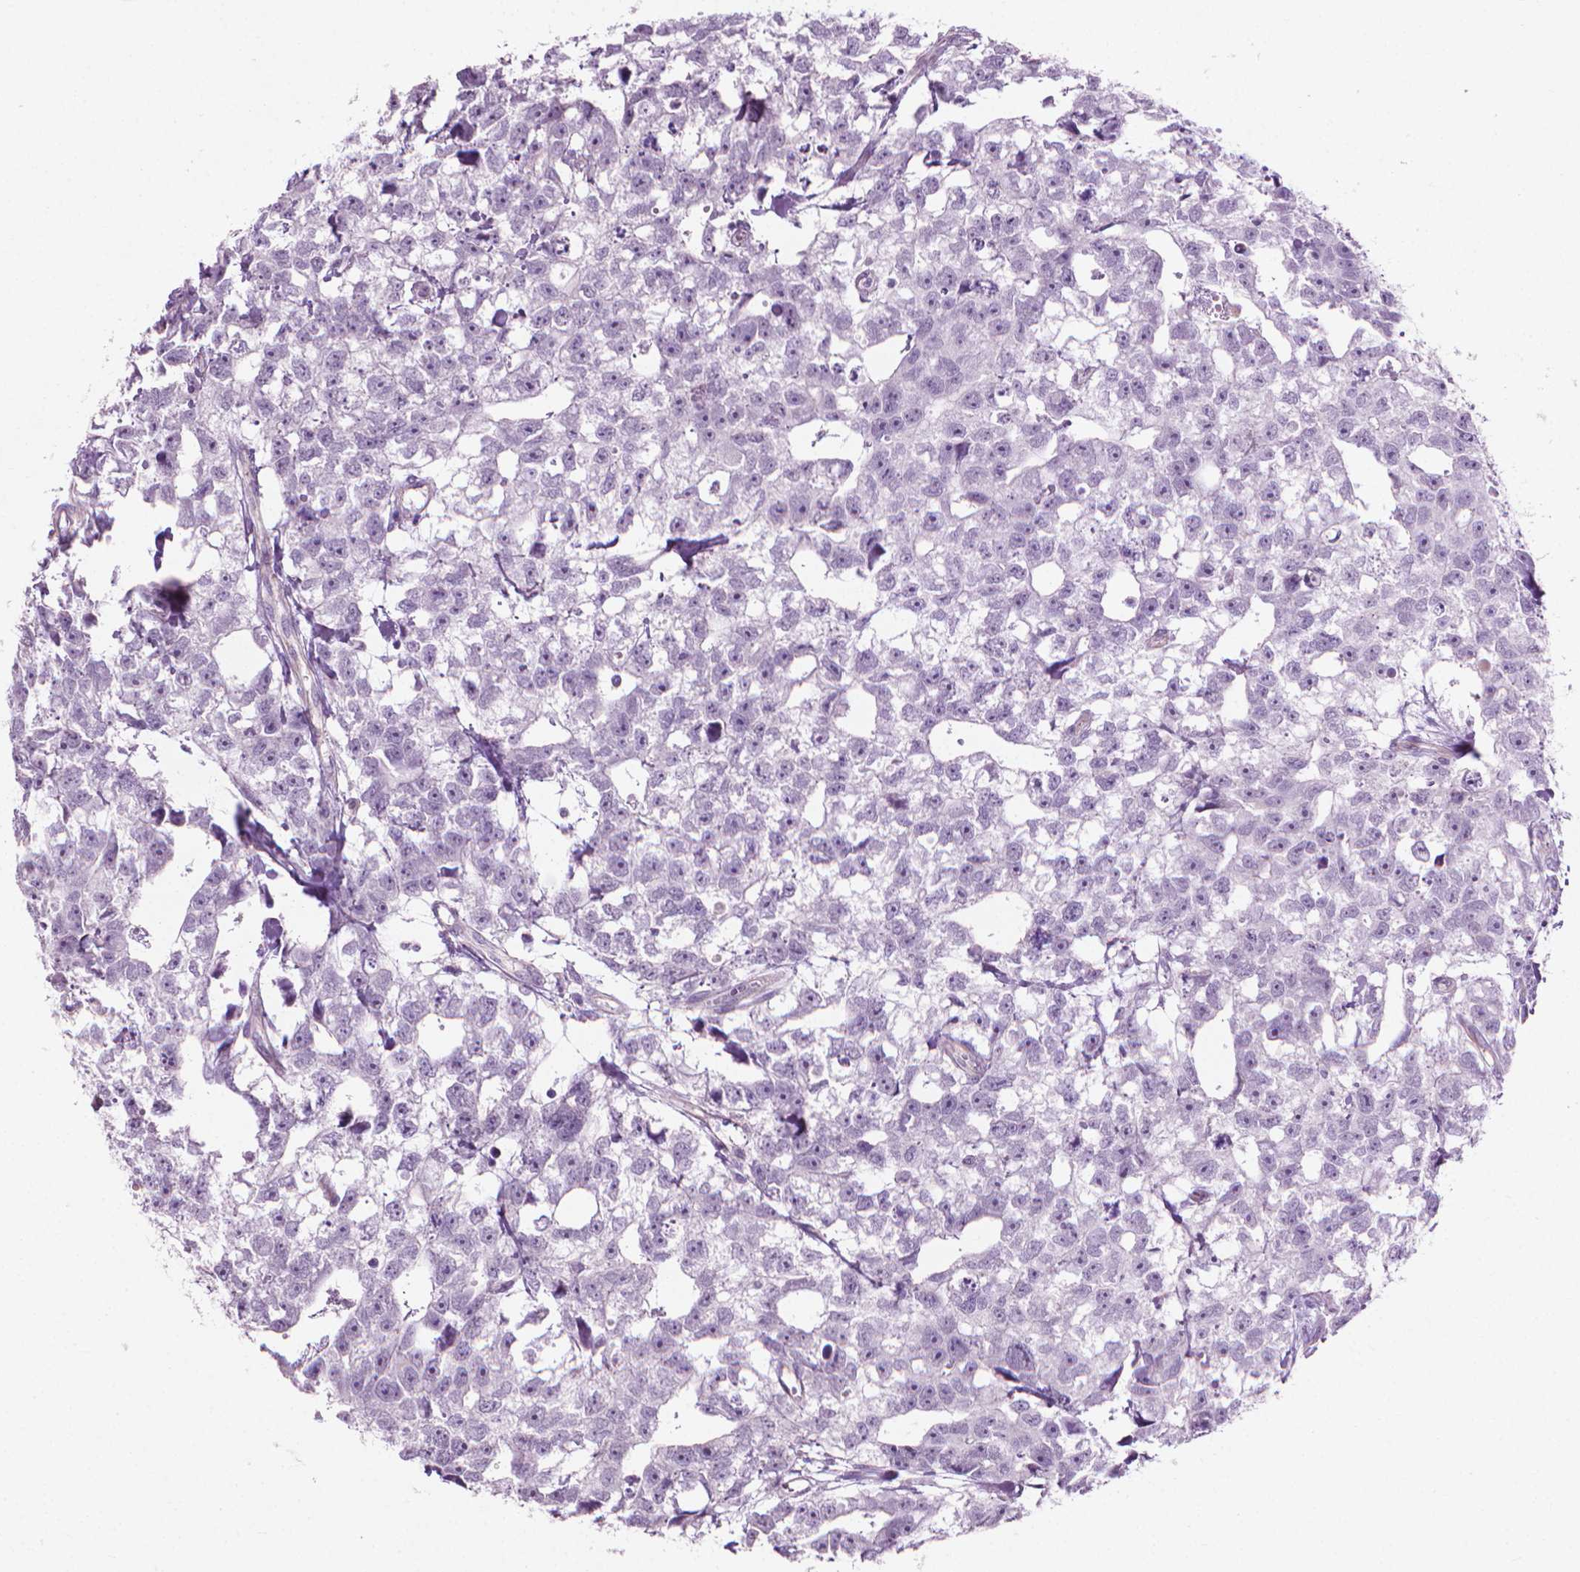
{"staining": {"intensity": "negative", "quantity": "none", "location": "none"}, "tissue": "testis cancer", "cell_type": "Tumor cells", "image_type": "cancer", "snomed": [{"axis": "morphology", "description": "Carcinoma, Embryonal, NOS"}, {"axis": "morphology", "description": "Teratoma, malignant, NOS"}, {"axis": "topography", "description": "Testis"}], "caption": "There is no significant staining in tumor cells of malignant teratoma (testis).", "gene": "KRT73", "patient": {"sex": "male", "age": 44}}